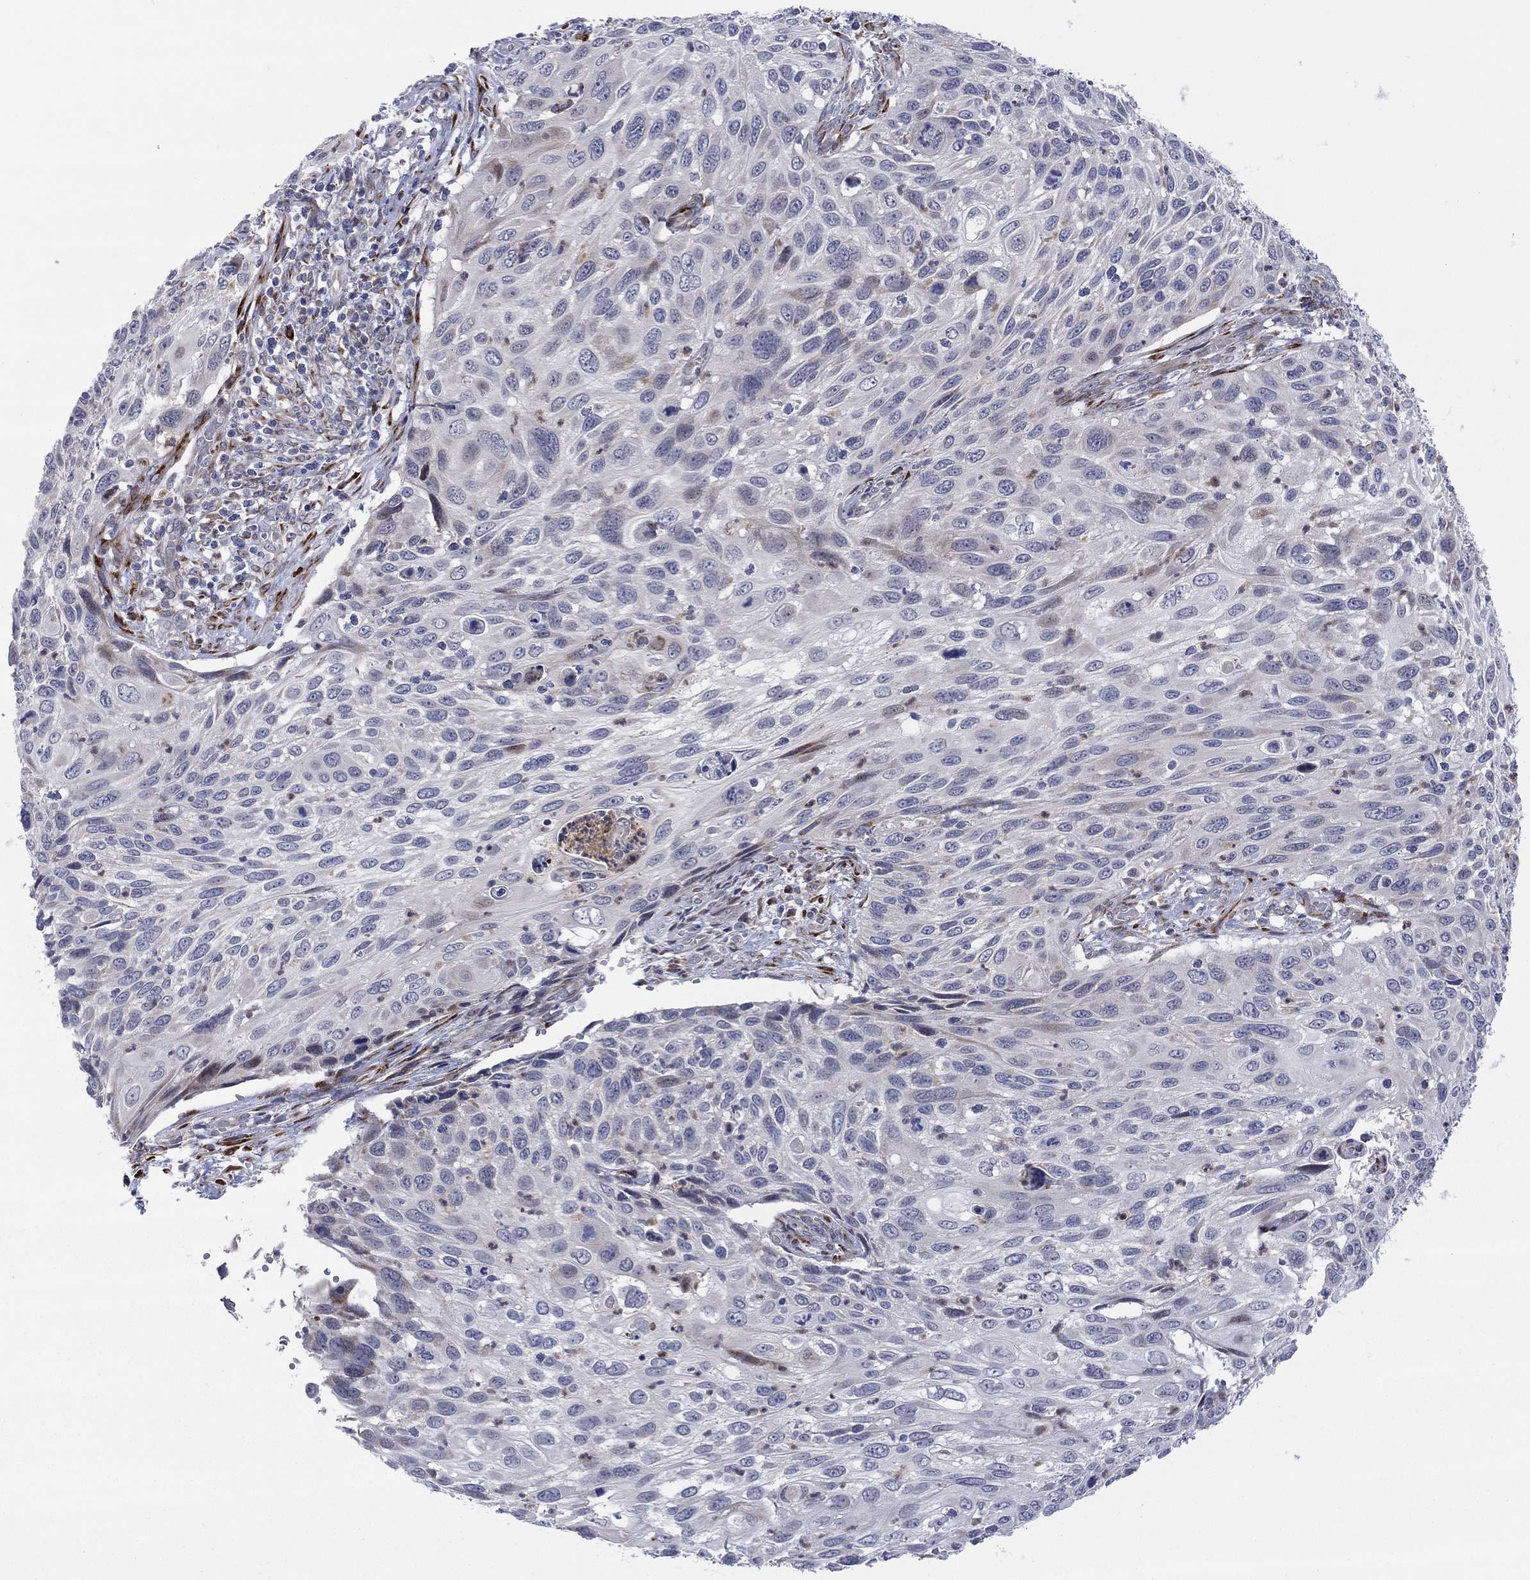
{"staining": {"intensity": "negative", "quantity": "none", "location": "none"}, "tissue": "cervical cancer", "cell_type": "Tumor cells", "image_type": "cancer", "snomed": [{"axis": "morphology", "description": "Squamous cell carcinoma, NOS"}, {"axis": "topography", "description": "Cervix"}], "caption": "The immunohistochemistry (IHC) micrograph has no significant positivity in tumor cells of cervical squamous cell carcinoma tissue. (DAB immunohistochemistry visualized using brightfield microscopy, high magnification).", "gene": "TTC21B", "patient": {"sex": "female", "age": 70}}